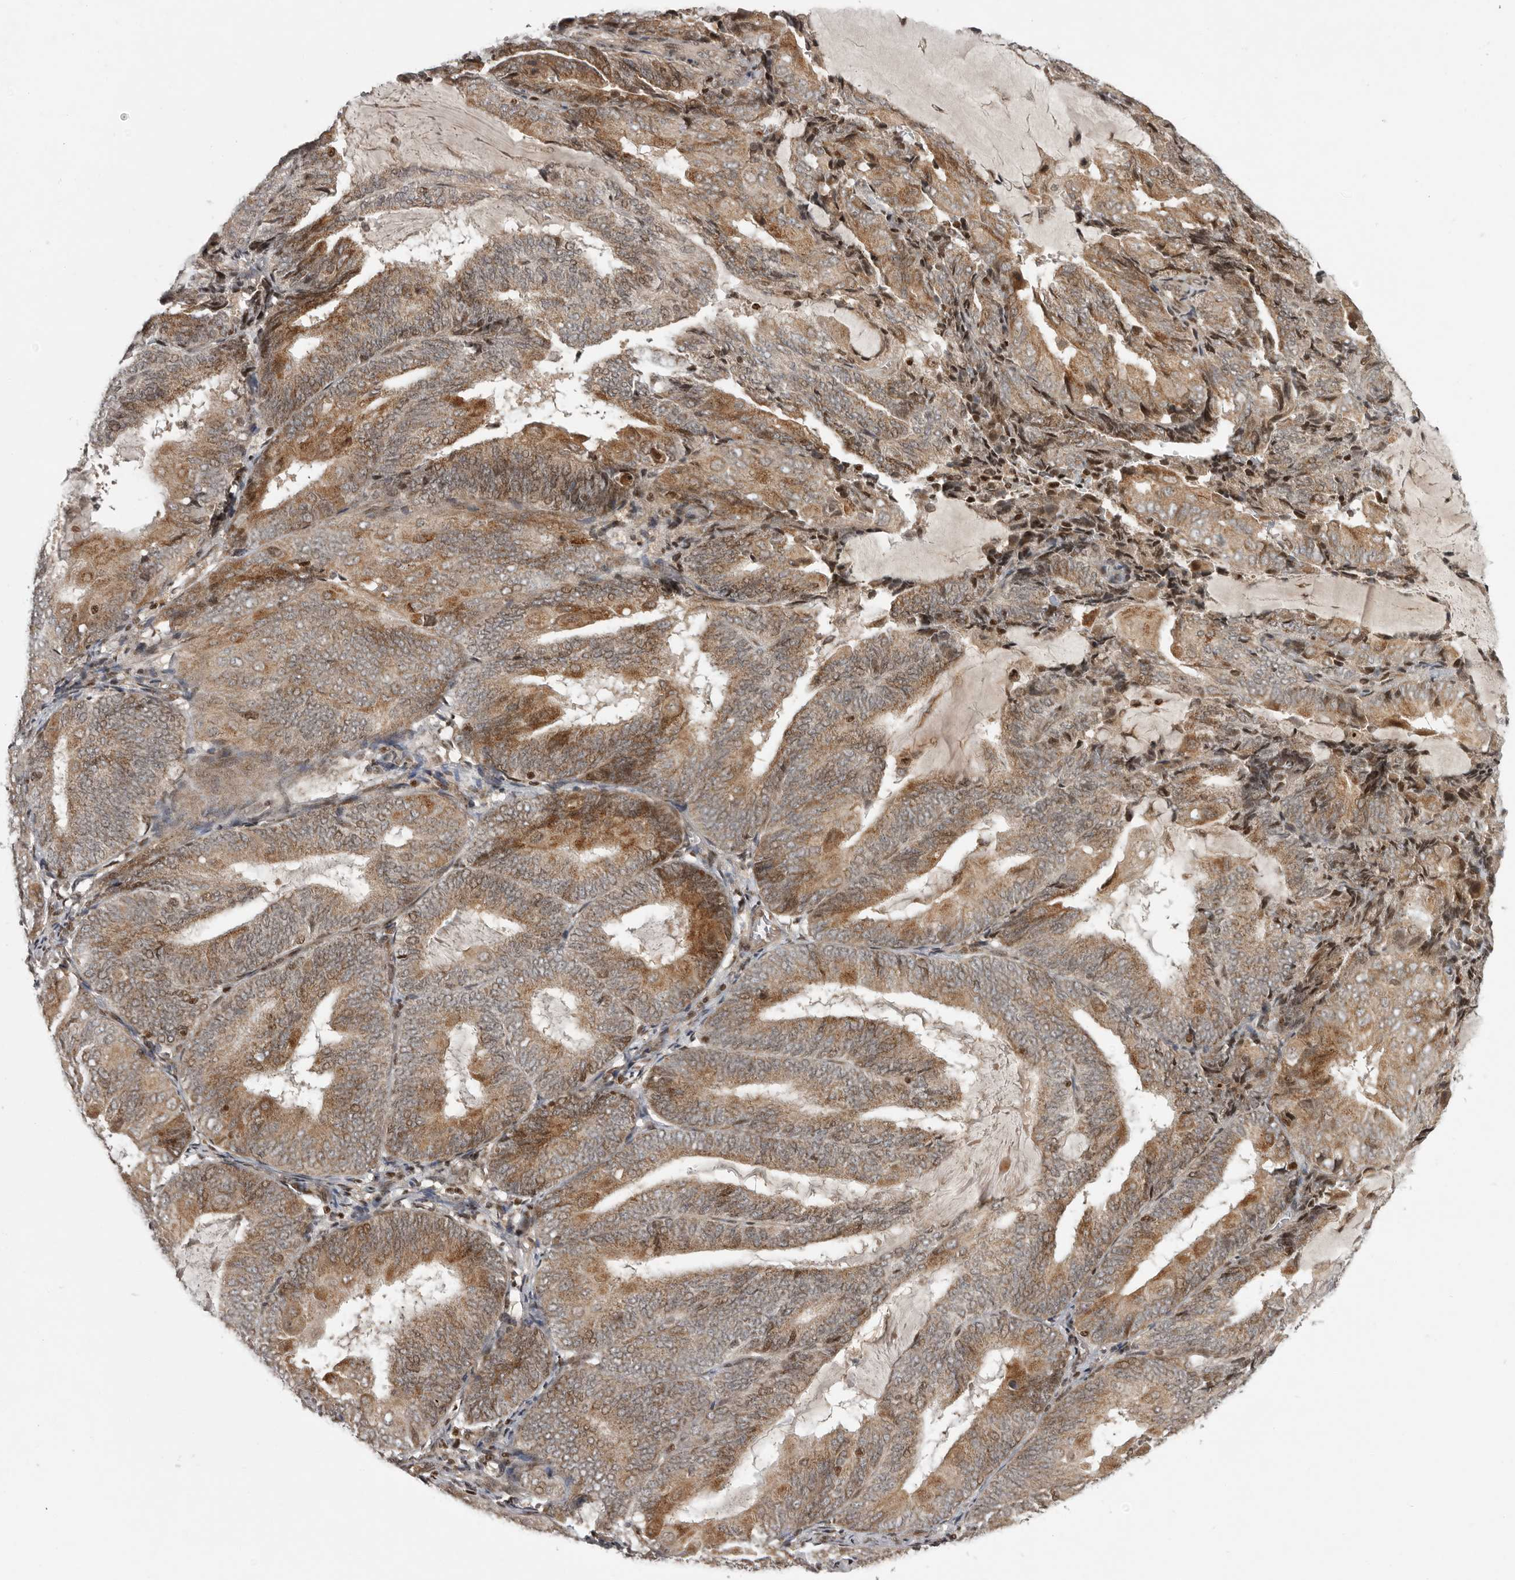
{"staining": {"intensity": "moderate", "quantity": ">75%", "location": "cytoplasmic/membranous,nuclear"}, "tissue": "endometrial cancer", "cell_type": "Tumor cells", "image_type": "cancer", "snomed": [{"axis": "morphology", "description": "Adenocarcinoma, NOS"}, {"axis": "topography", "description": "Endometrium"}], "caption": "Immunohistochemistry (IHC) (DAB (3,3'-diaminobenzidine)) staining of endometrial cancer (adenocarcinoma) exhibits moderate cytoplasmic/membranous and nuclear protein expression in approximately >75% of tumor cells.", "gene": "RABIF", "patient": {"sex": "female", "age": 81}}